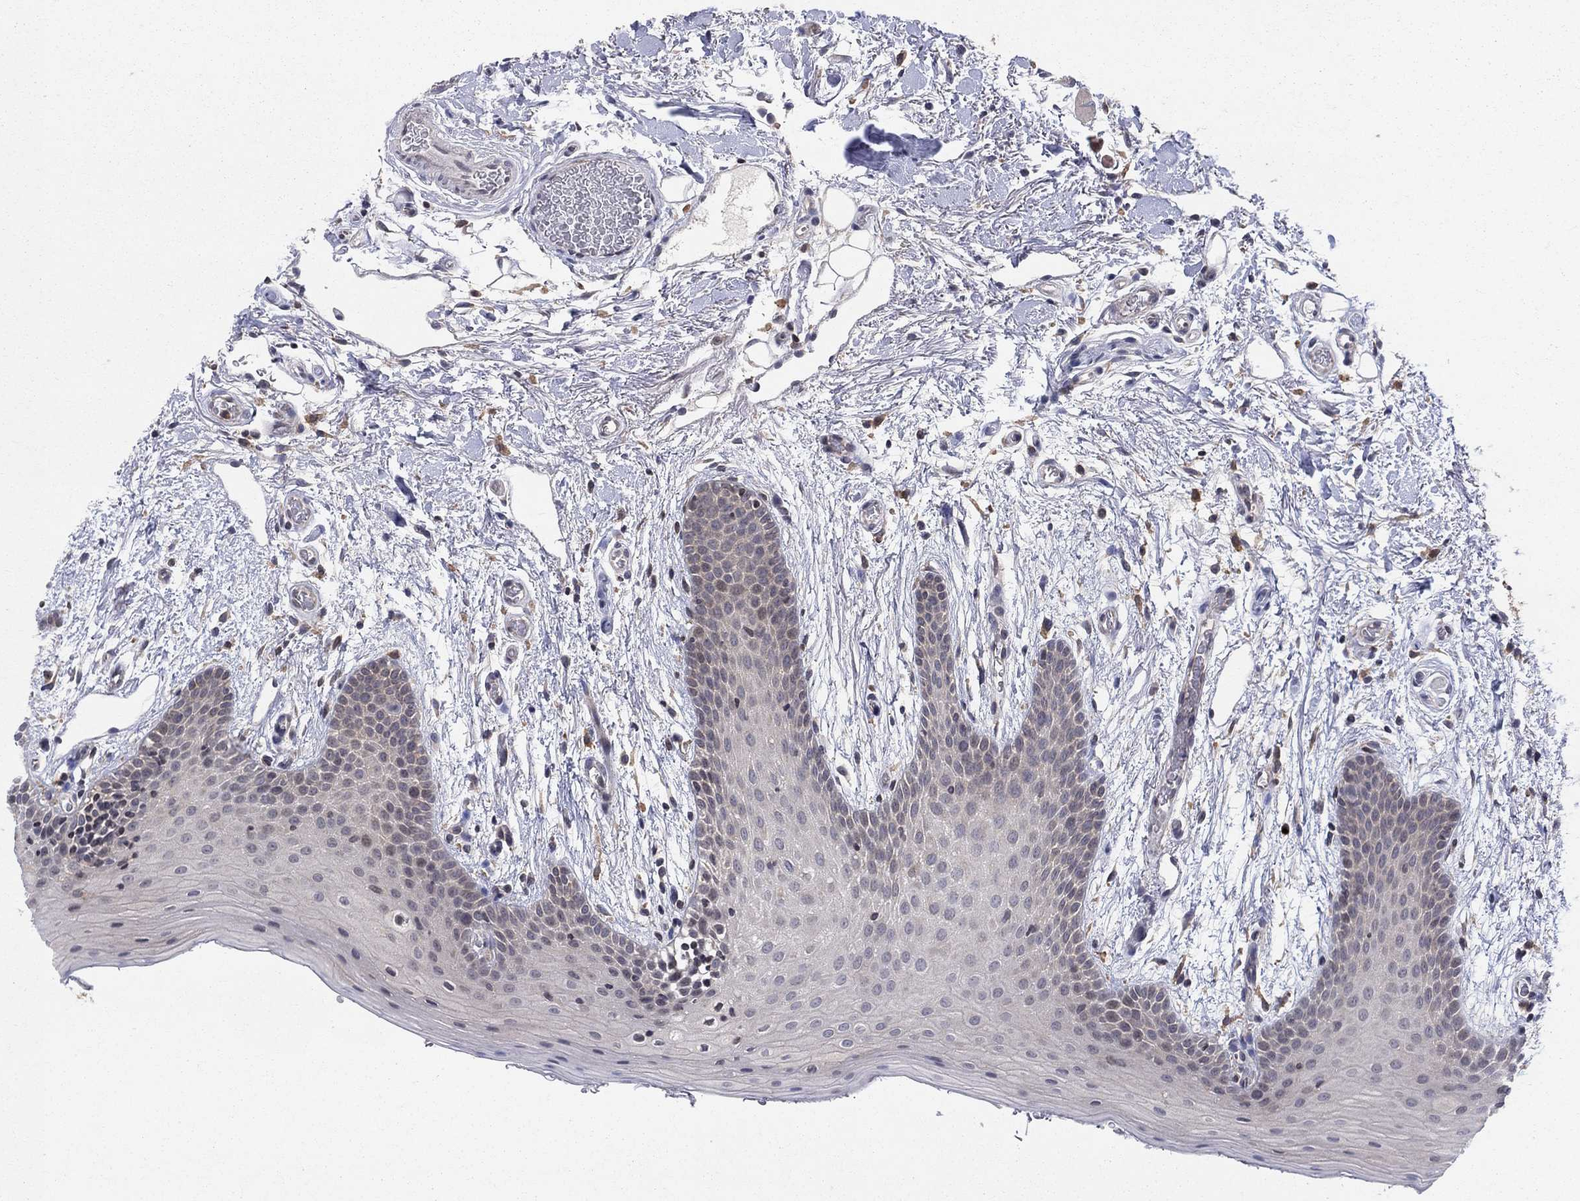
{"staining": {"intensity": "negative", "quantity": "none", "location": "none"}, "tissue": "oral mucosa", "cell_type": "Squamous epithelial cells", "image_type": "normal", "snomed": [{"axis": "morphology", "description": "Normal tissue, NOS"}, {"axis": "topography", "description": "Oral tissue"}, {"axis": "topography", "description": "Tounge, NOS"}], "caption": "The immunohistochemistry (IHC) micrograph has no significant expression in squamous epithelial cells of oral mucosa. The staining was performed using DAB (3,3'-diaminobenzidine) to visualize the protein expression in brown, while the nuclei were stained in blue with hematoxylin (Magnification: 20x).", "gene": "ZNHIT3", "patient": {"sex": "female", "age": 86}}